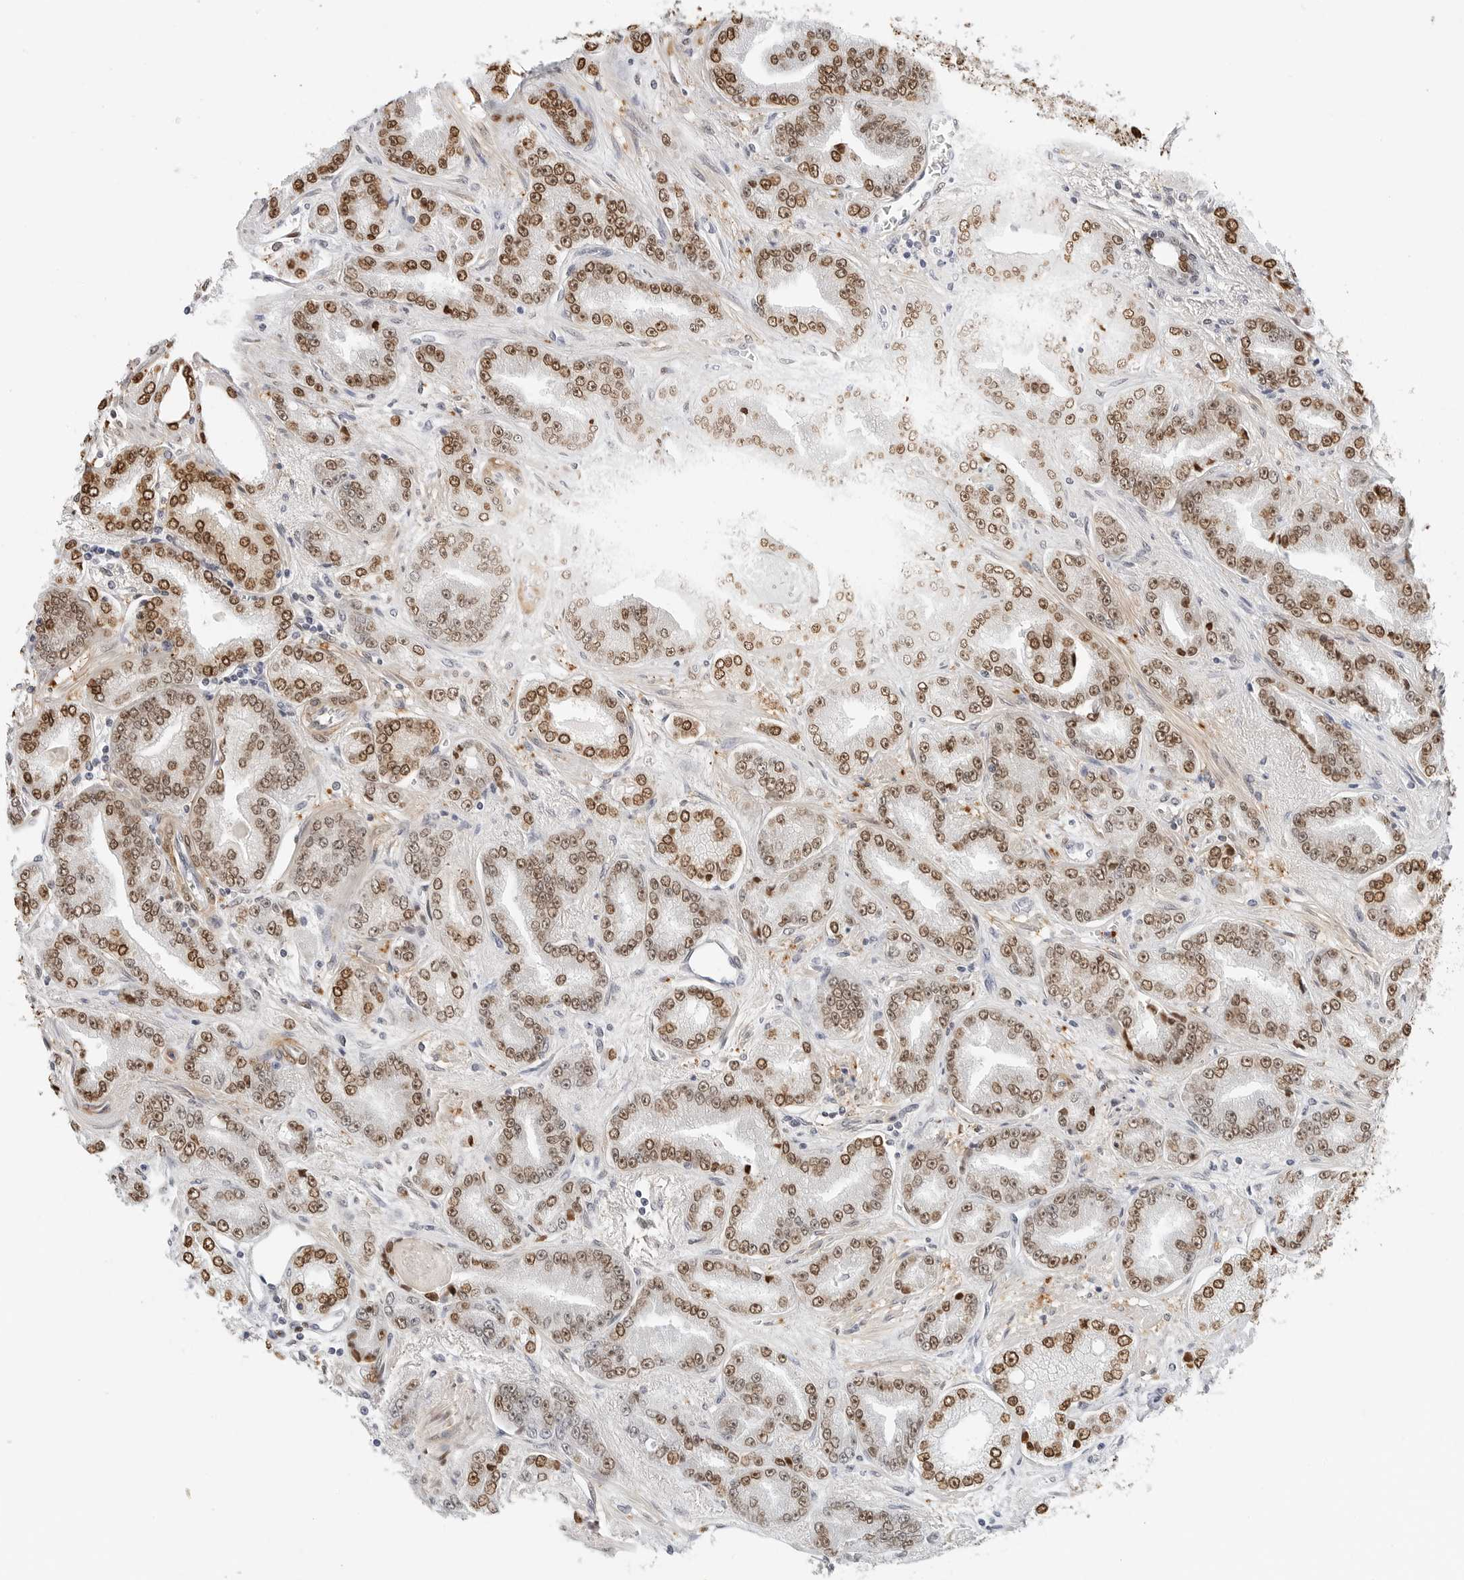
{"staining": {"intensity": "moderate", "quantity": ">75%", "location": "nuclear"}, "tissue": "prostate cancer", "cell_type": "Tumor cells", "image_type": "cancer", "snomed": [{"axis": "morphology", "description": "Adenocarcinoma, High grade"}, {"axis": "topography", "description": "Prostate"}], "caption": "A brown stain shows moderate nuclear positivity of a protein in human prostate cancer (adenocarcinoma (high-grade)) tumor cells.", "gene": "SPIDR", "patient": {"sex": "male", "age": 71}}